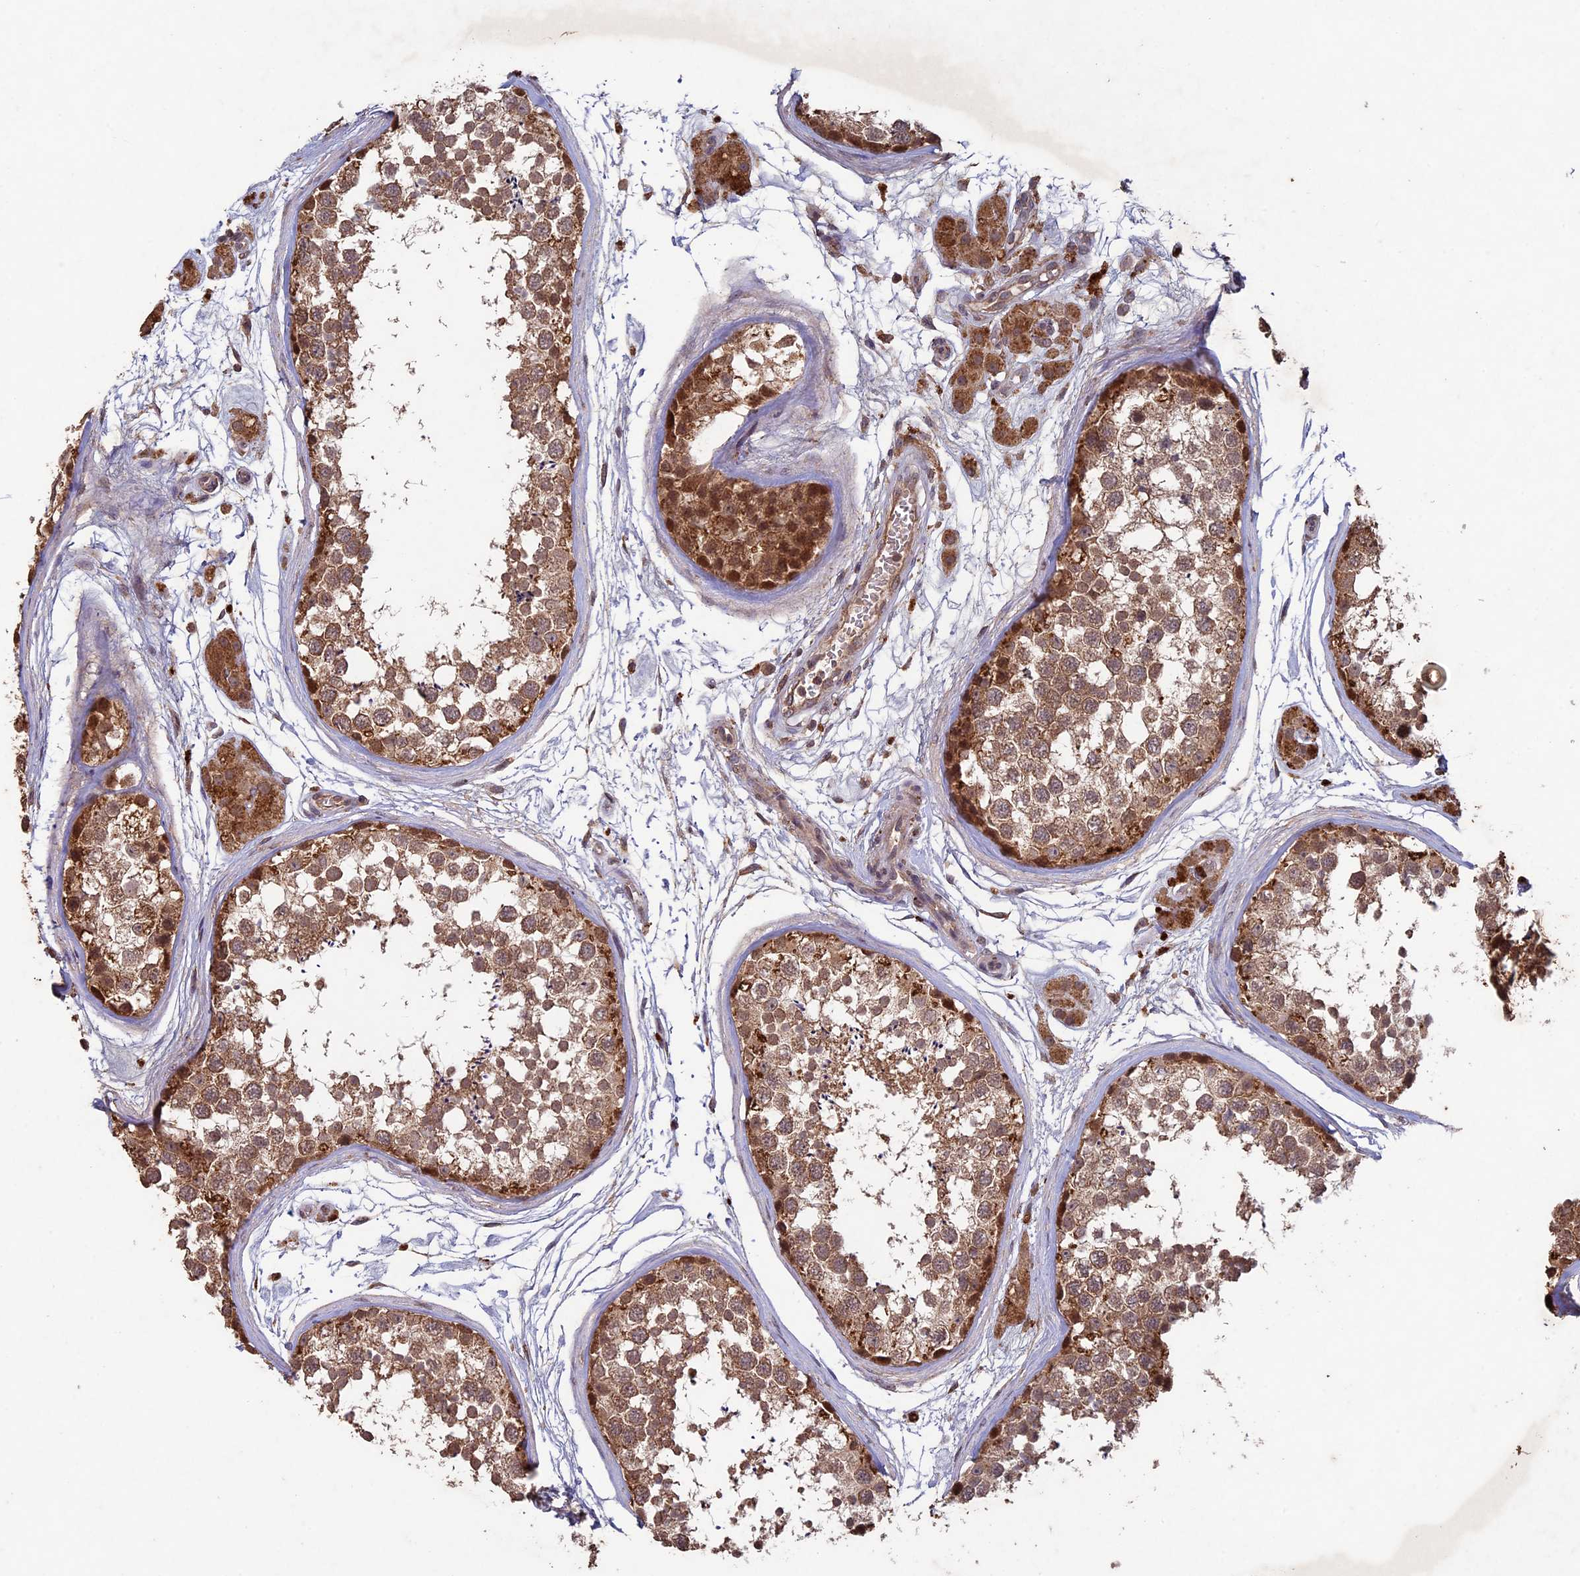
{"staining": {"intensity": "moderate", "quantity": ">75%", "location": "cytoplasmic/membranous"}, "tissue": "testis", "cell_type": "Cells in seminiferous ducts", "image_type": "normal", "snomed": [{"axis": "morphology", "description": "Normal tissue, NOS"}, {"axis": "topography", "description": "Testis"}], "caption": "About >75% of cells in seminiferous ducts in unremarkable human testis display moderate cytoplasmic/membranous protein expression as visualized by brown immunohistochemical staining.", "gene": "RCCD1", "patient": {"sex": "male", "age": 56}}